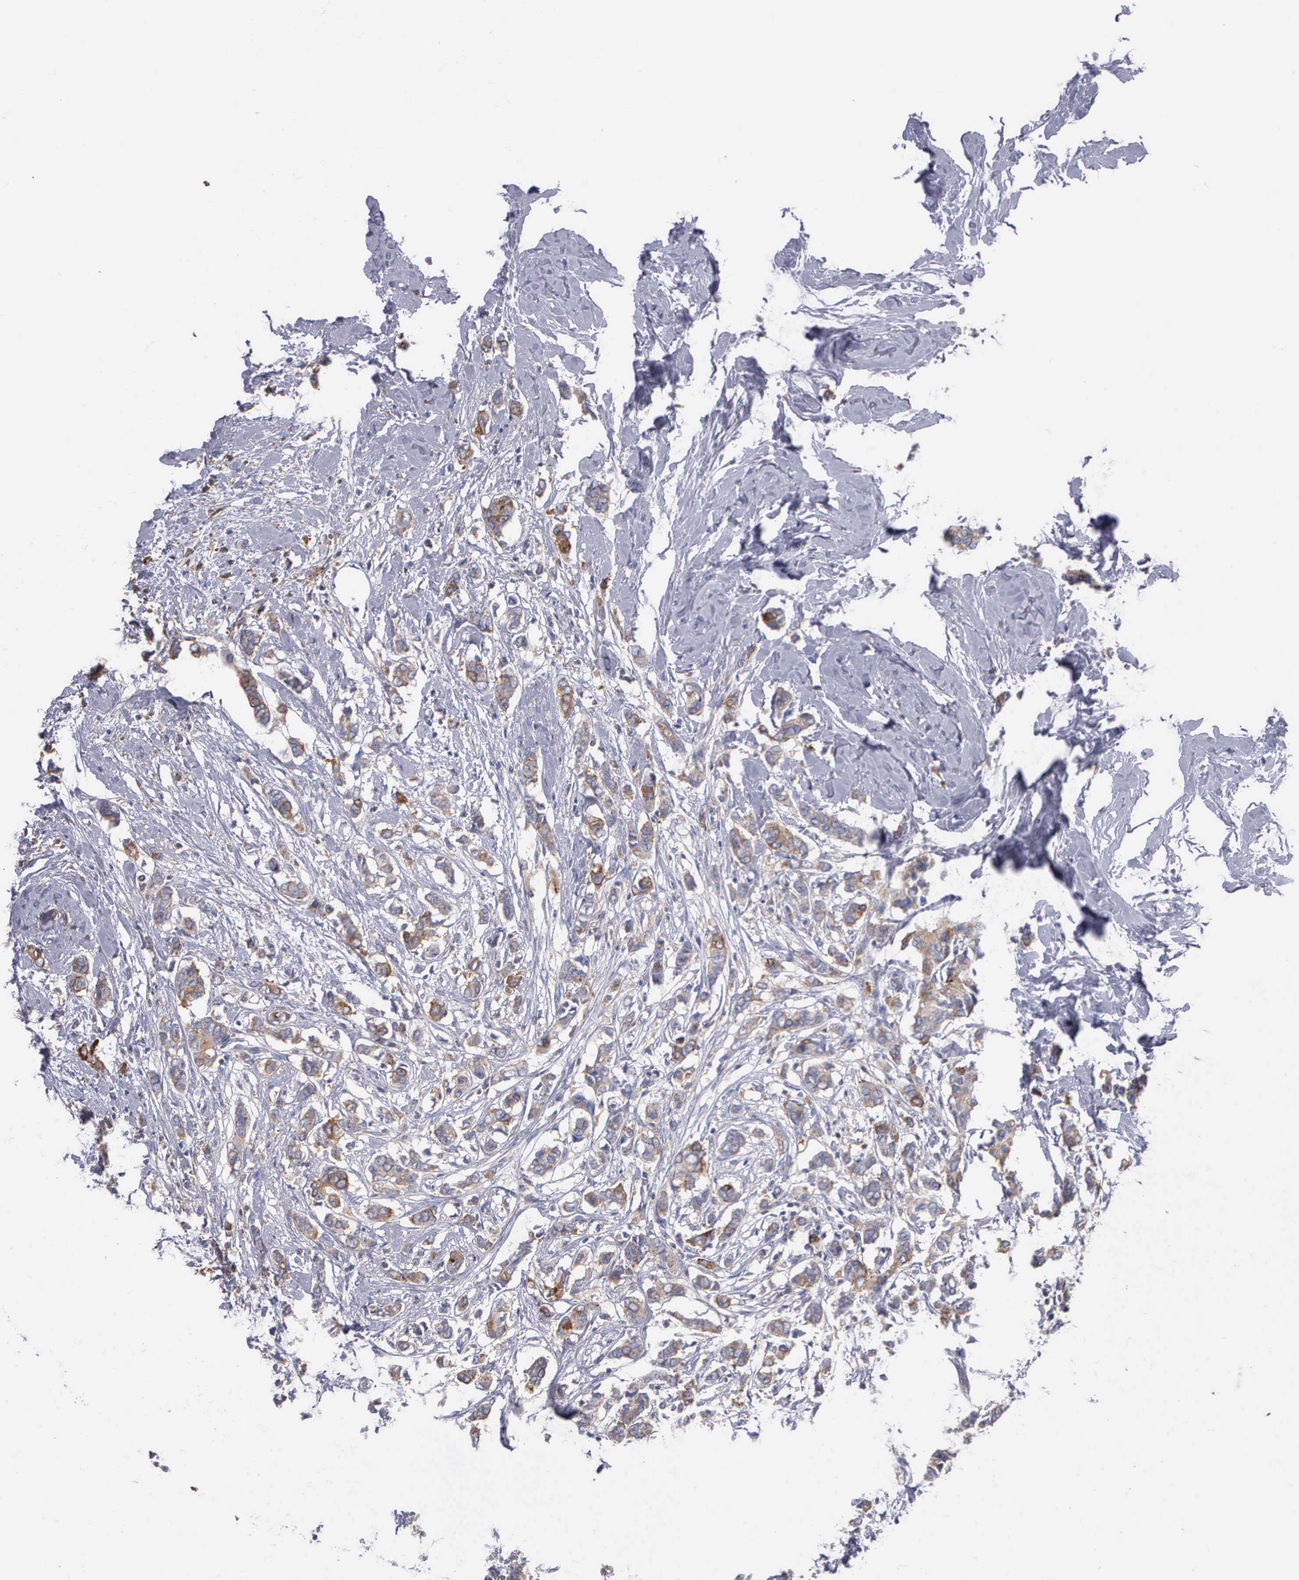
{"staining": {"intensity": "moderate", "quantity": ">75%", "location": "cytoplasmic/membranous"}, "tissue": "breast cancer", "cell_type": "Tumor cells", "image_type": "cancer", "snomed": [{"axis": "morphology", "description": "Duct carcinoma"}, {"axis": "topography", "description": "Breast"}], "caption": "Immunohistochemical staining of human infiltrating ductal carcinoma (breast) shows medium levels of moderate cytoplasmic/membranous expression in about >75% of tumor cells.", "gene": "PTGS2", "patient": {"sex": "female", "age": 84}}